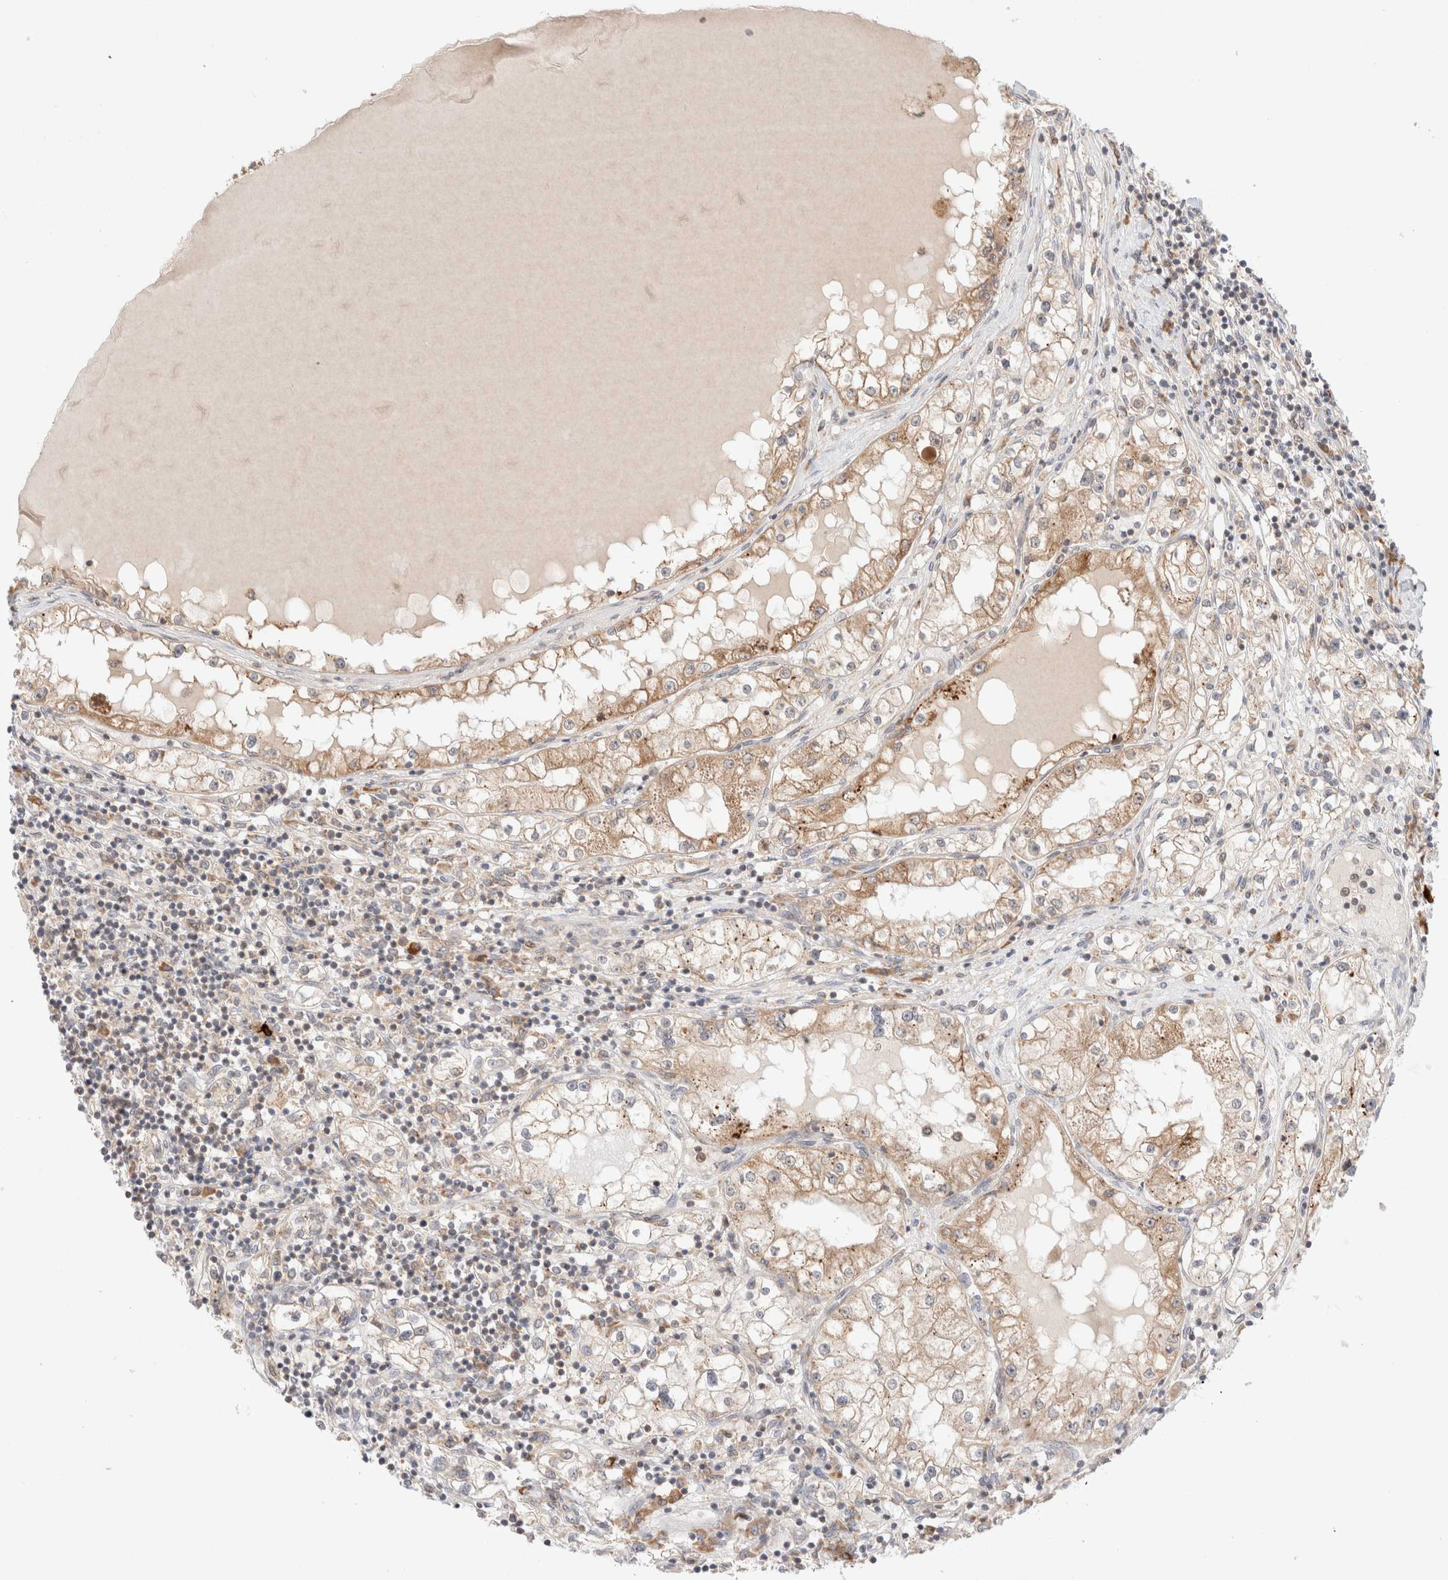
{"staining": {"intensity": "moderate", "quantity": ">75%", "location": "cytoplasmic/membranous"}, "tissue": "renal cancer", "cell_type": "Tumor cells", "image_type": "cancer", "snomed": [{"axis": "morphology", "description": "Adenocarcinoma, NOS"}, {"axis": "topography", "description": "Kidney"}], "caption": "This is an image of immunohistochemistry staining of adenocarcinoma (renal), which shows moderate staining in the cytoplasmic/membranous of tumor cells.", "gene": "XKR4", "patient": {"sex": "male", "age": 68}}